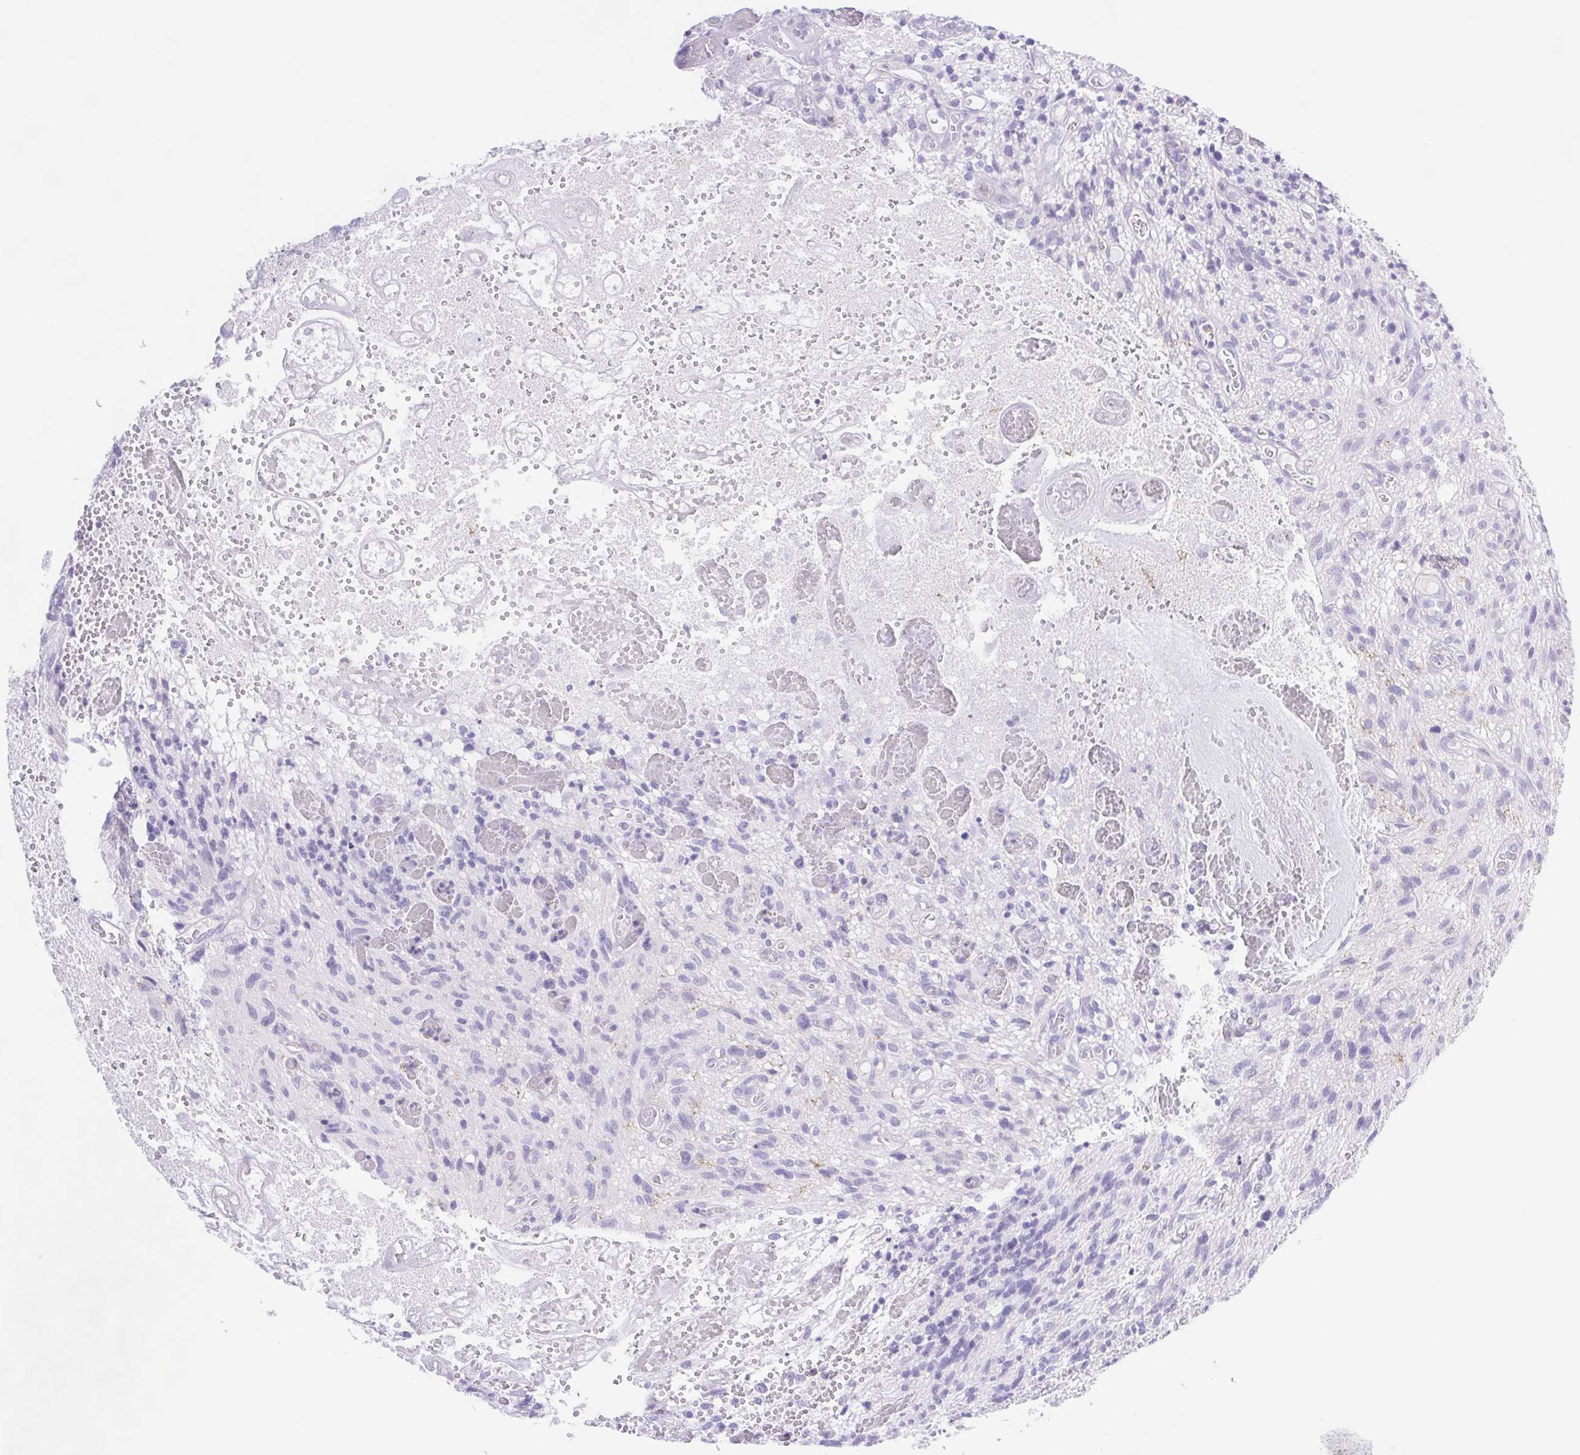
{"staining": {"intensity": "negative", "quantity": "none", "location": "none"}, "tissue": "glioma", "cell_type": "Tumor cells", "image_type": "cancer", "snomed": [{"axis": "morphology", "description": "Glioma, malignant, High grade"}, {"axis": "topography", "description": "Brain"}], "caption": "There is no significant positivity in tumor cells of glioma.", "gene": "SYNPR", "patient": {"sex": "male", "age": 75}}